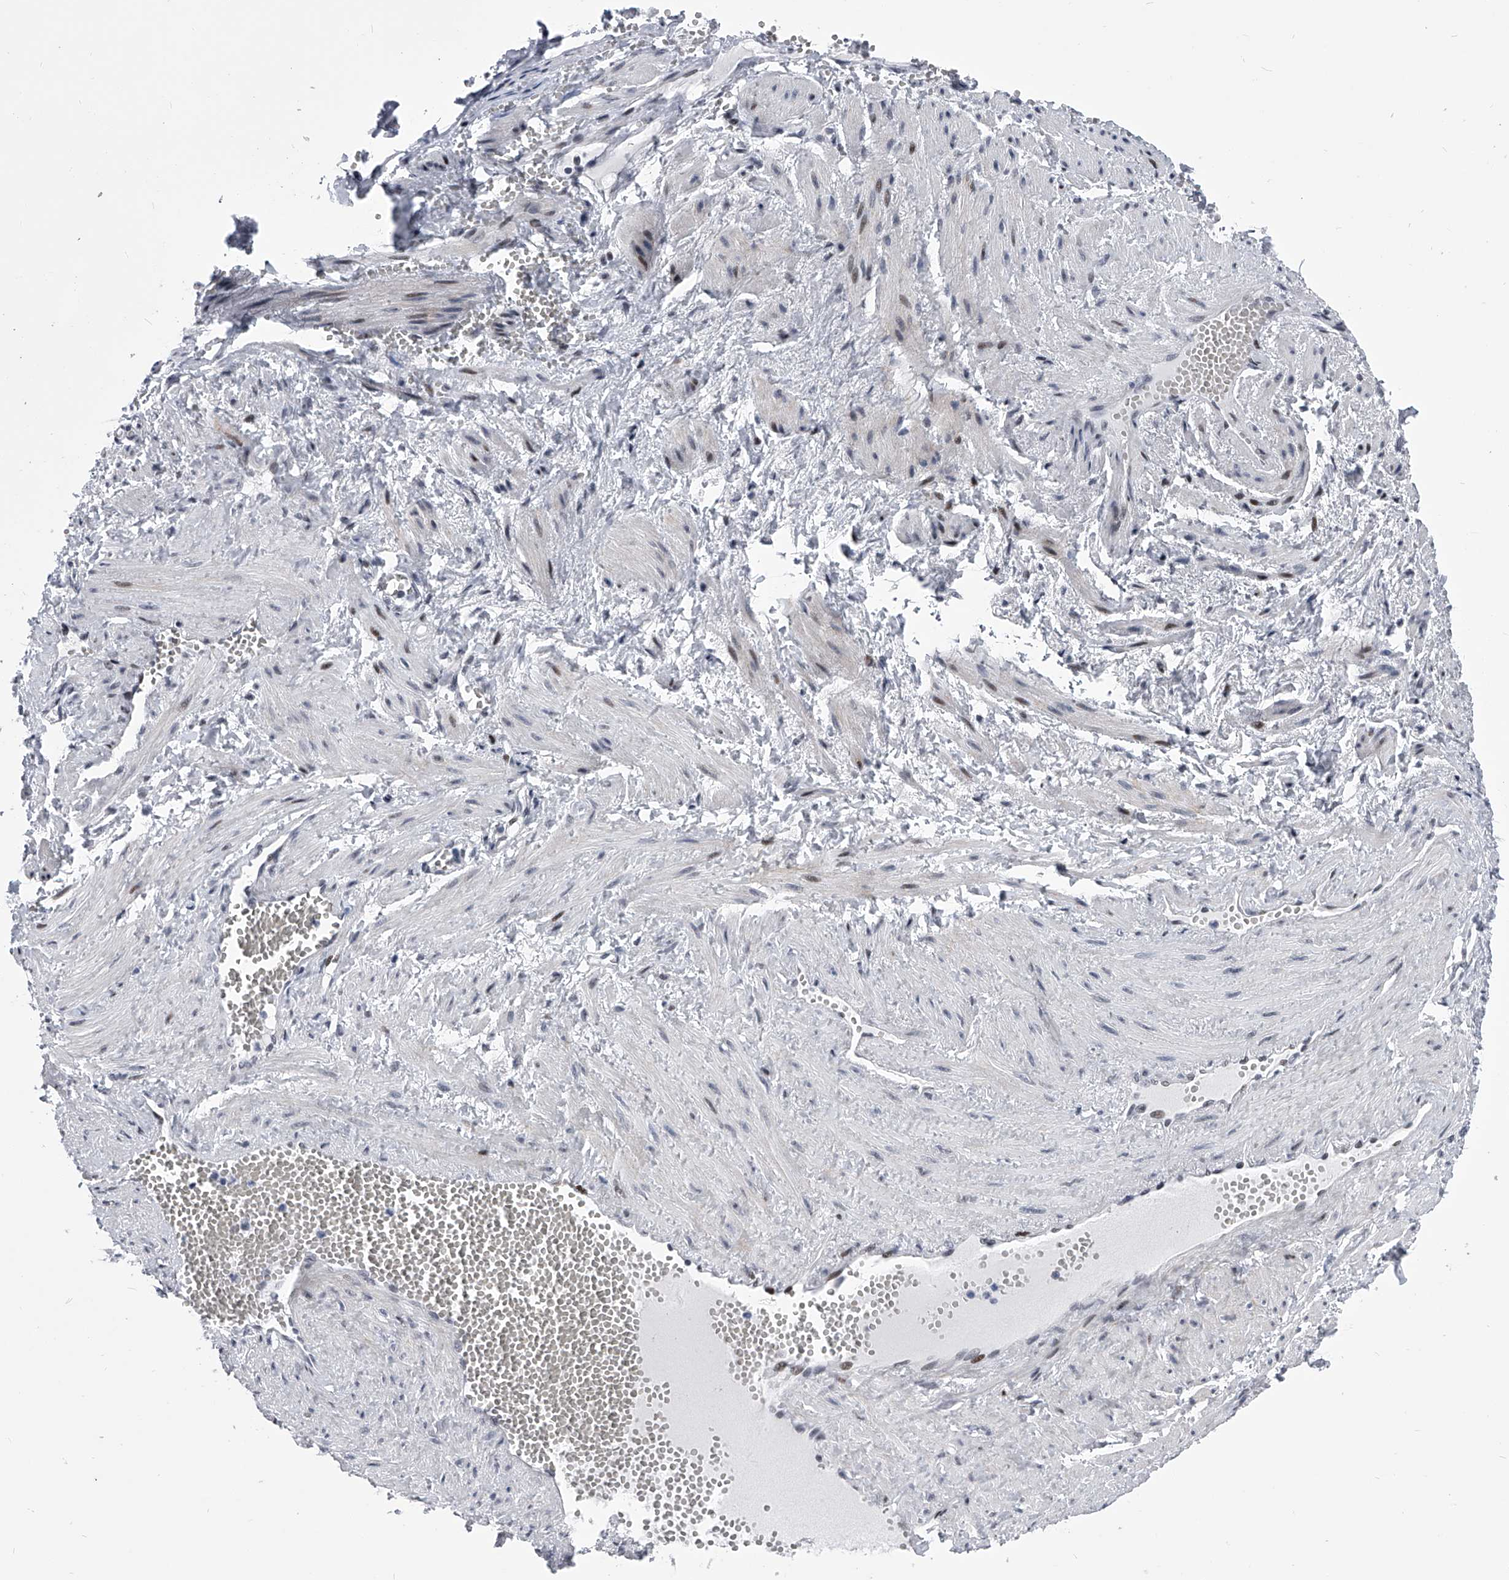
{"staining": {"intensity": "moderate", "quantity": ">75%", "location": "nuclear"}, "tissue": "adipose tissue", "cell_type": "Adipocytes", "image_type": "normal", "snomed": [{"axis": "morphology", "description": "Normal tissue, NOS"}, {"axis": "topography", "description": "Smooth muscle"}, {"axis": "topography", "description": "Peripheral nerve tissue"}], "caption": "Protein positivity by immunohistochemistry (IHC) exhibits moderate nuclear staining in about >75% of adipocytes in benign adipose tissue.", "gene": "CMTR1", "patient": {"sex": "female", "age": 39}}